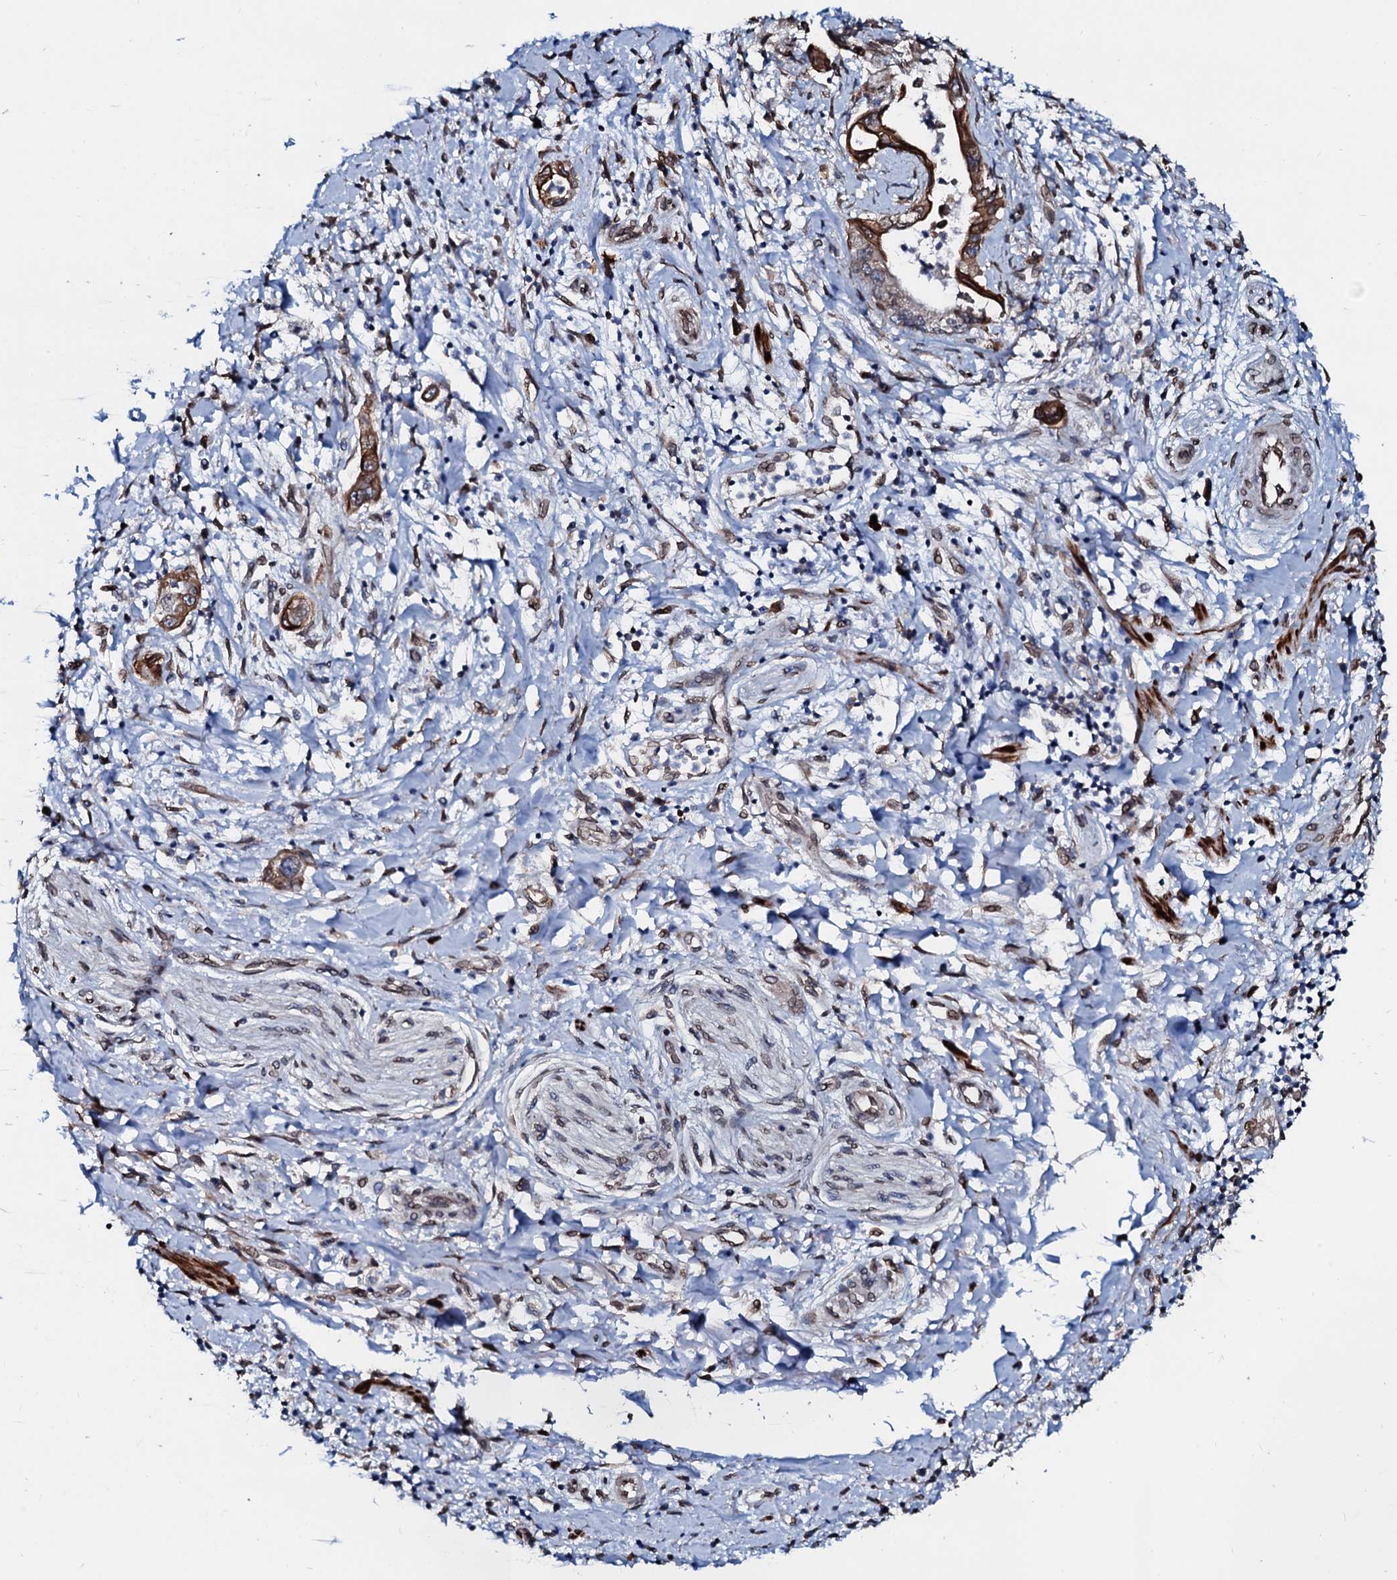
{"staining": {"intensity": "moderate", "quantity": "<25%", "location": "cytoplasmic/membranous"}, "tissue": "pancreatic cancer", "cell_type": "Tumor cells", "image_type": "cancer", "snomed": [{"axis": "morphology", "description": "Adenocarcinoma, NOS"}, {"axis": "topography", "description": "Pancreas"}], "caption": "The immunohistochemical stain shows moderate cytoplasmic/membranous expression in tumor cells of pancreatic cancer tissue.", "gene": "NRP2", "patient": {"sex": "female", "age": 73}}